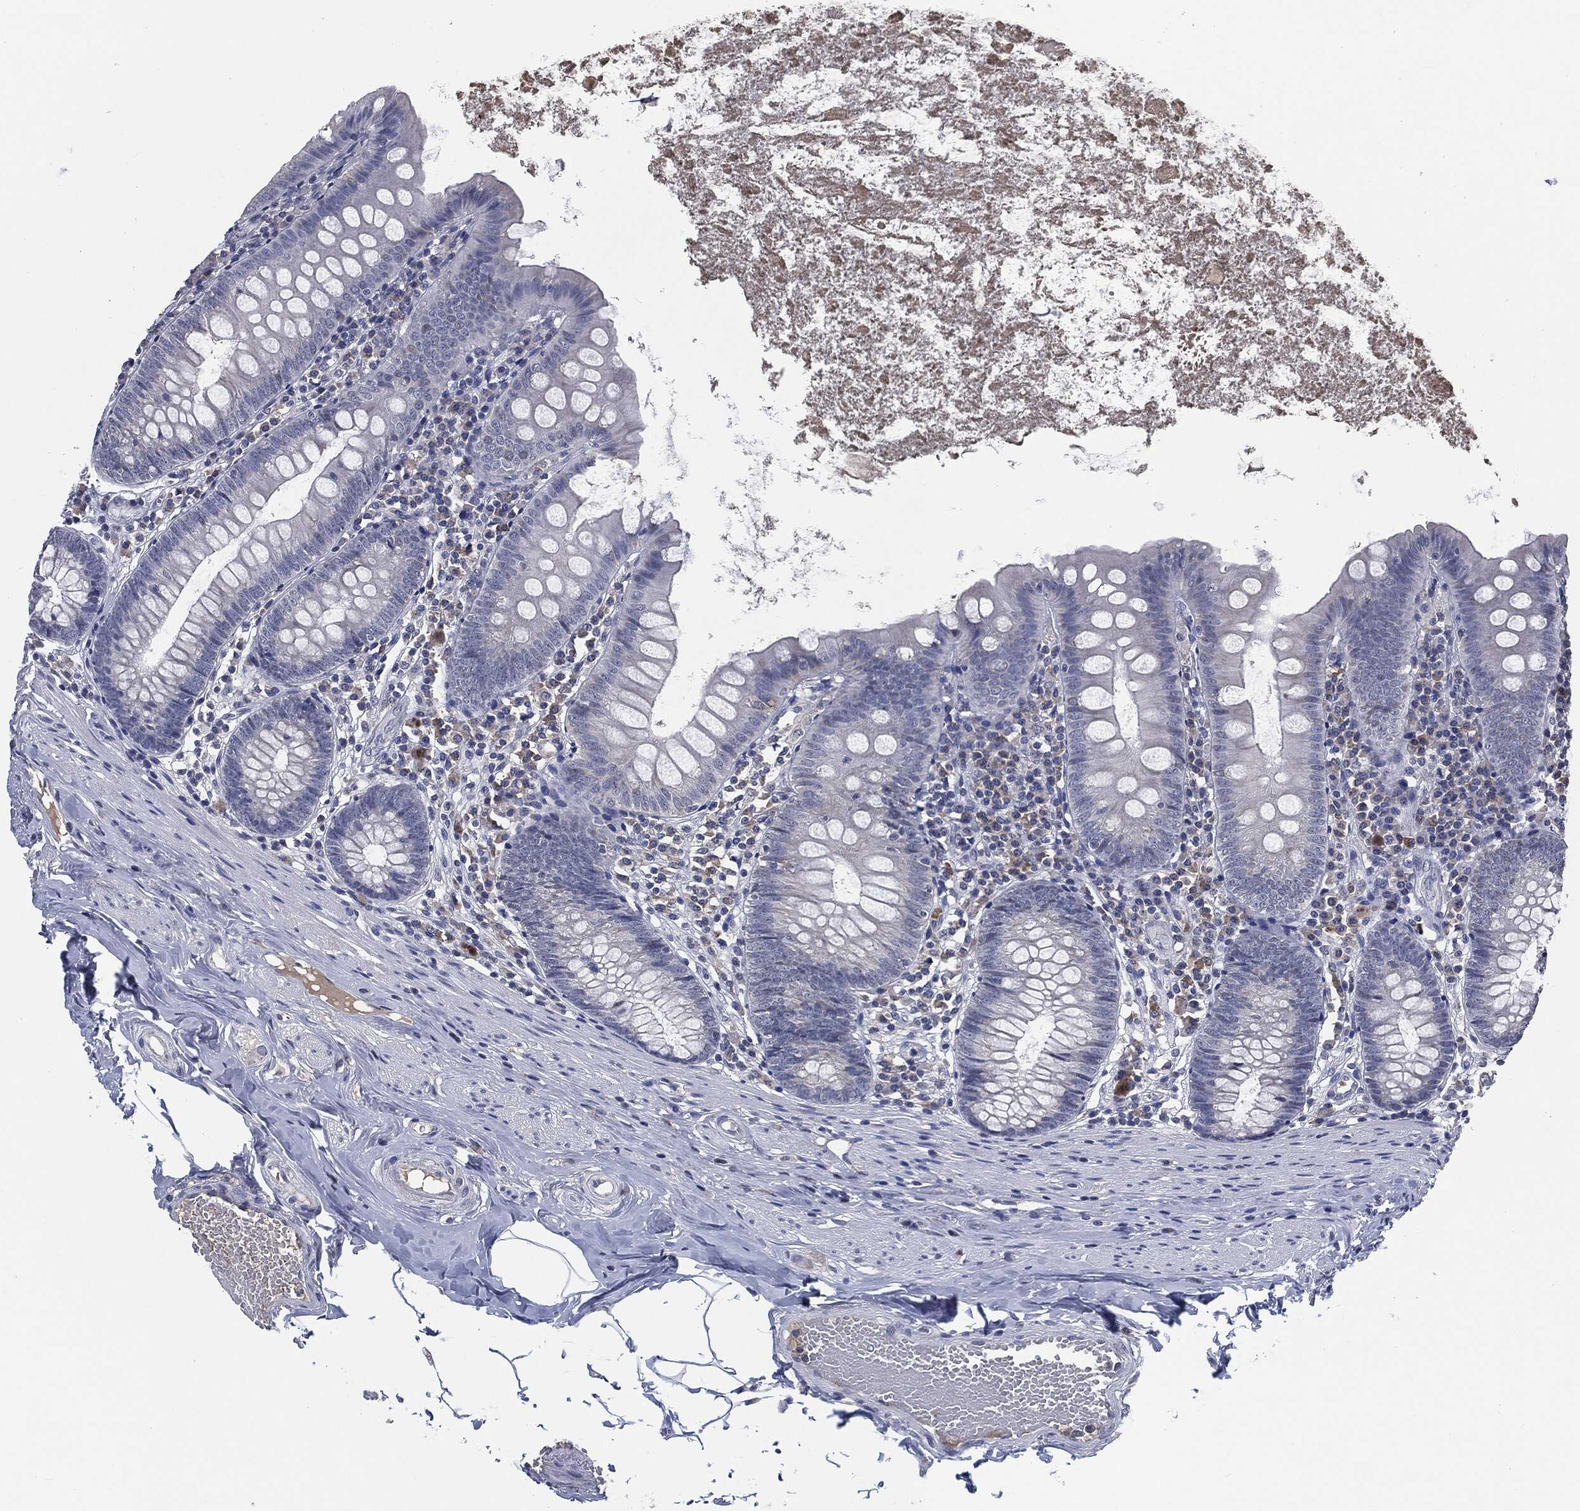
{"staining": {"intensity": "negative", "quantity": "none", "location": "none"}, "tissue": "appendix", "cell_type": "Glandular cells", "image_type": "normal", "snomed": [{"axis": "morphology", "description": "Normal tissue, NOS"}, {"axis": "topography", "description": "Appendix"}], "caption": "High power microscopy image of an immunohistochemistry histopathology image of benign appendix, revealing no significant positivity in glandular cells. (Brightfield microscopy of DAB immunohistochemistry at high magnification).", "gene": "IL2RG", "patient": {"sex": "female", "age": 82}}